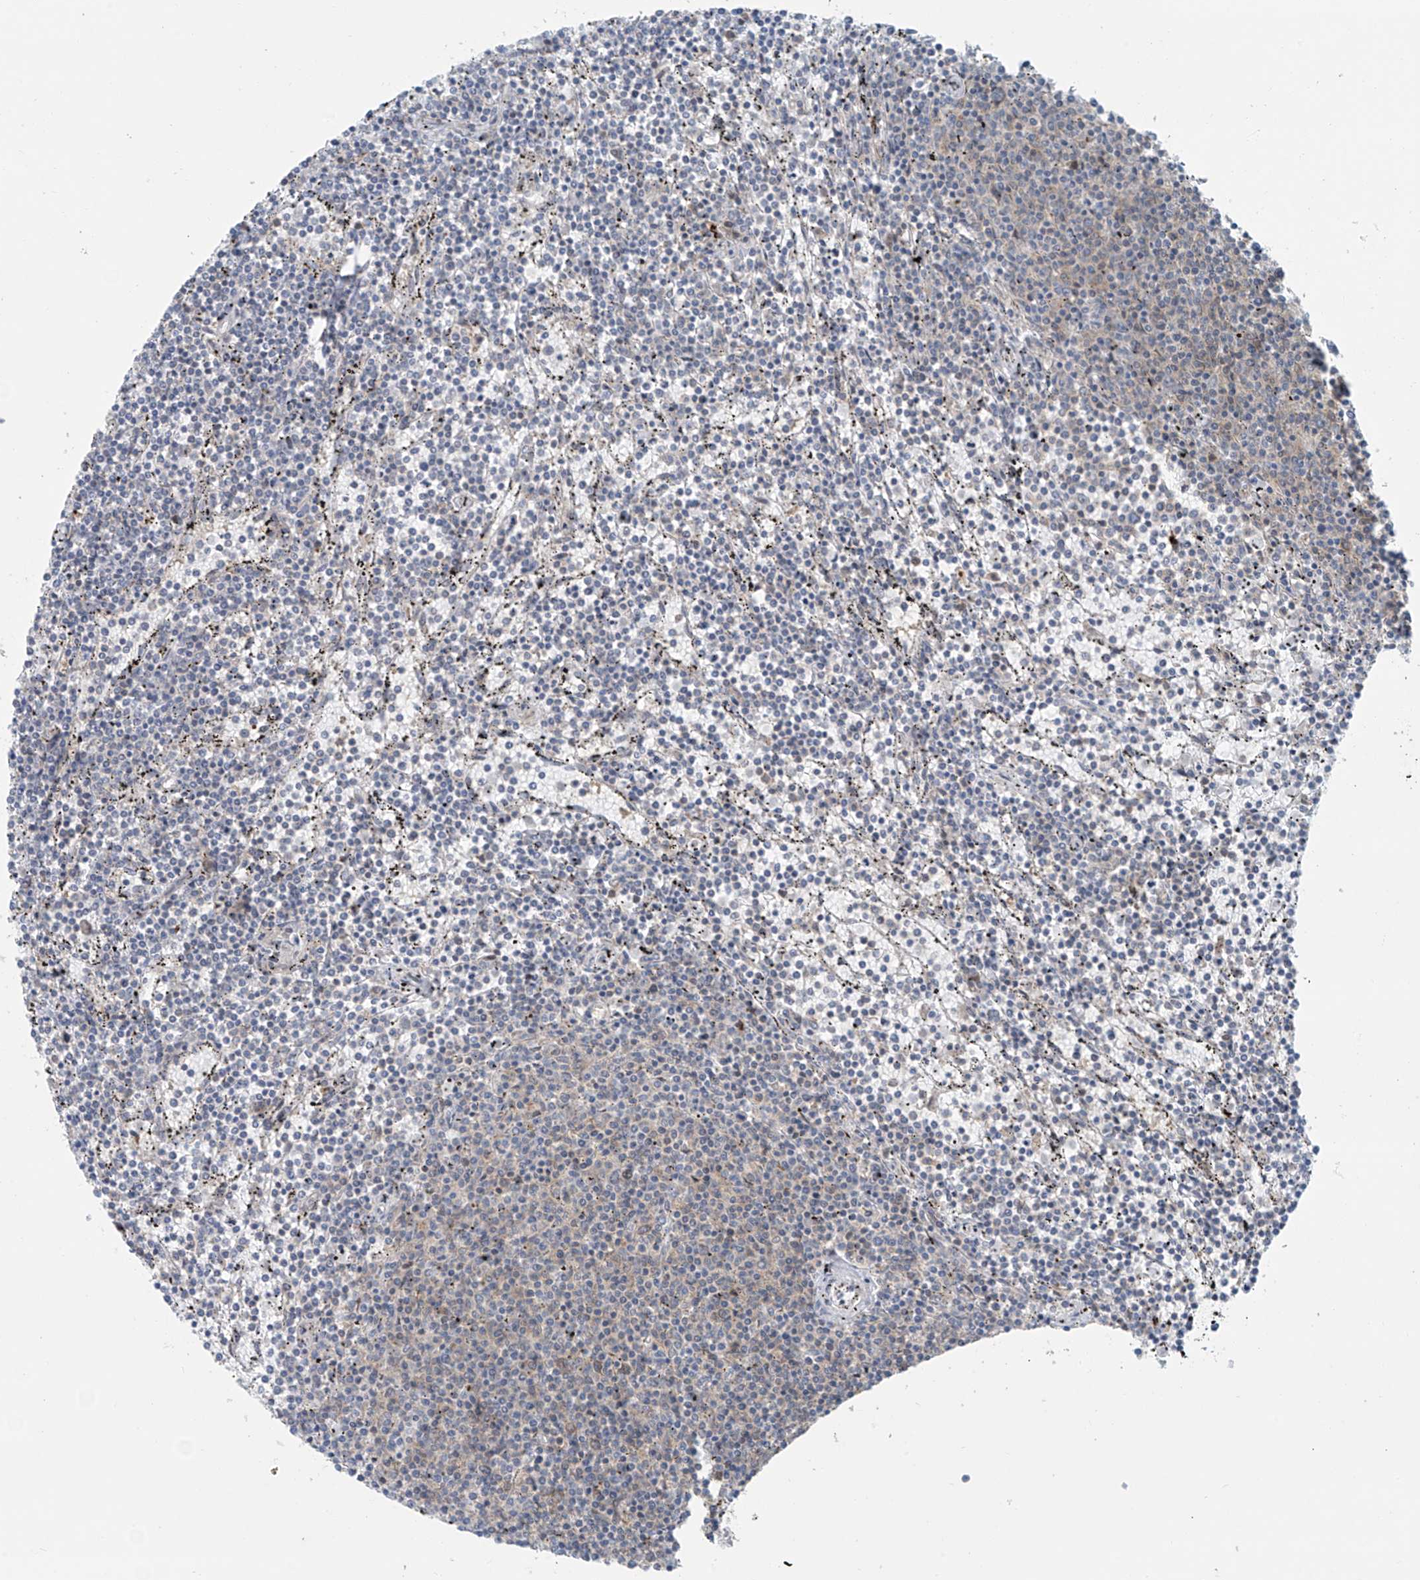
{"staining": {"intensity": "negative", "quantity": "none", "location": "none"}, "tissue": "lymphoma", "cell_type": "Tumor cells", "image_type": "cancer", "snomed": [{"axis": "morphology", "description": "Malignant lymphoma, non-Hodgkin's type, Low grade"}, {"axis": "topography", "description": "Spleen"}], "caption": "Image shows no protein positivity in tumor cells of lymphoma tissue.", "gene": "PPAT", "patient": {"sex": "female", "age": 50}}